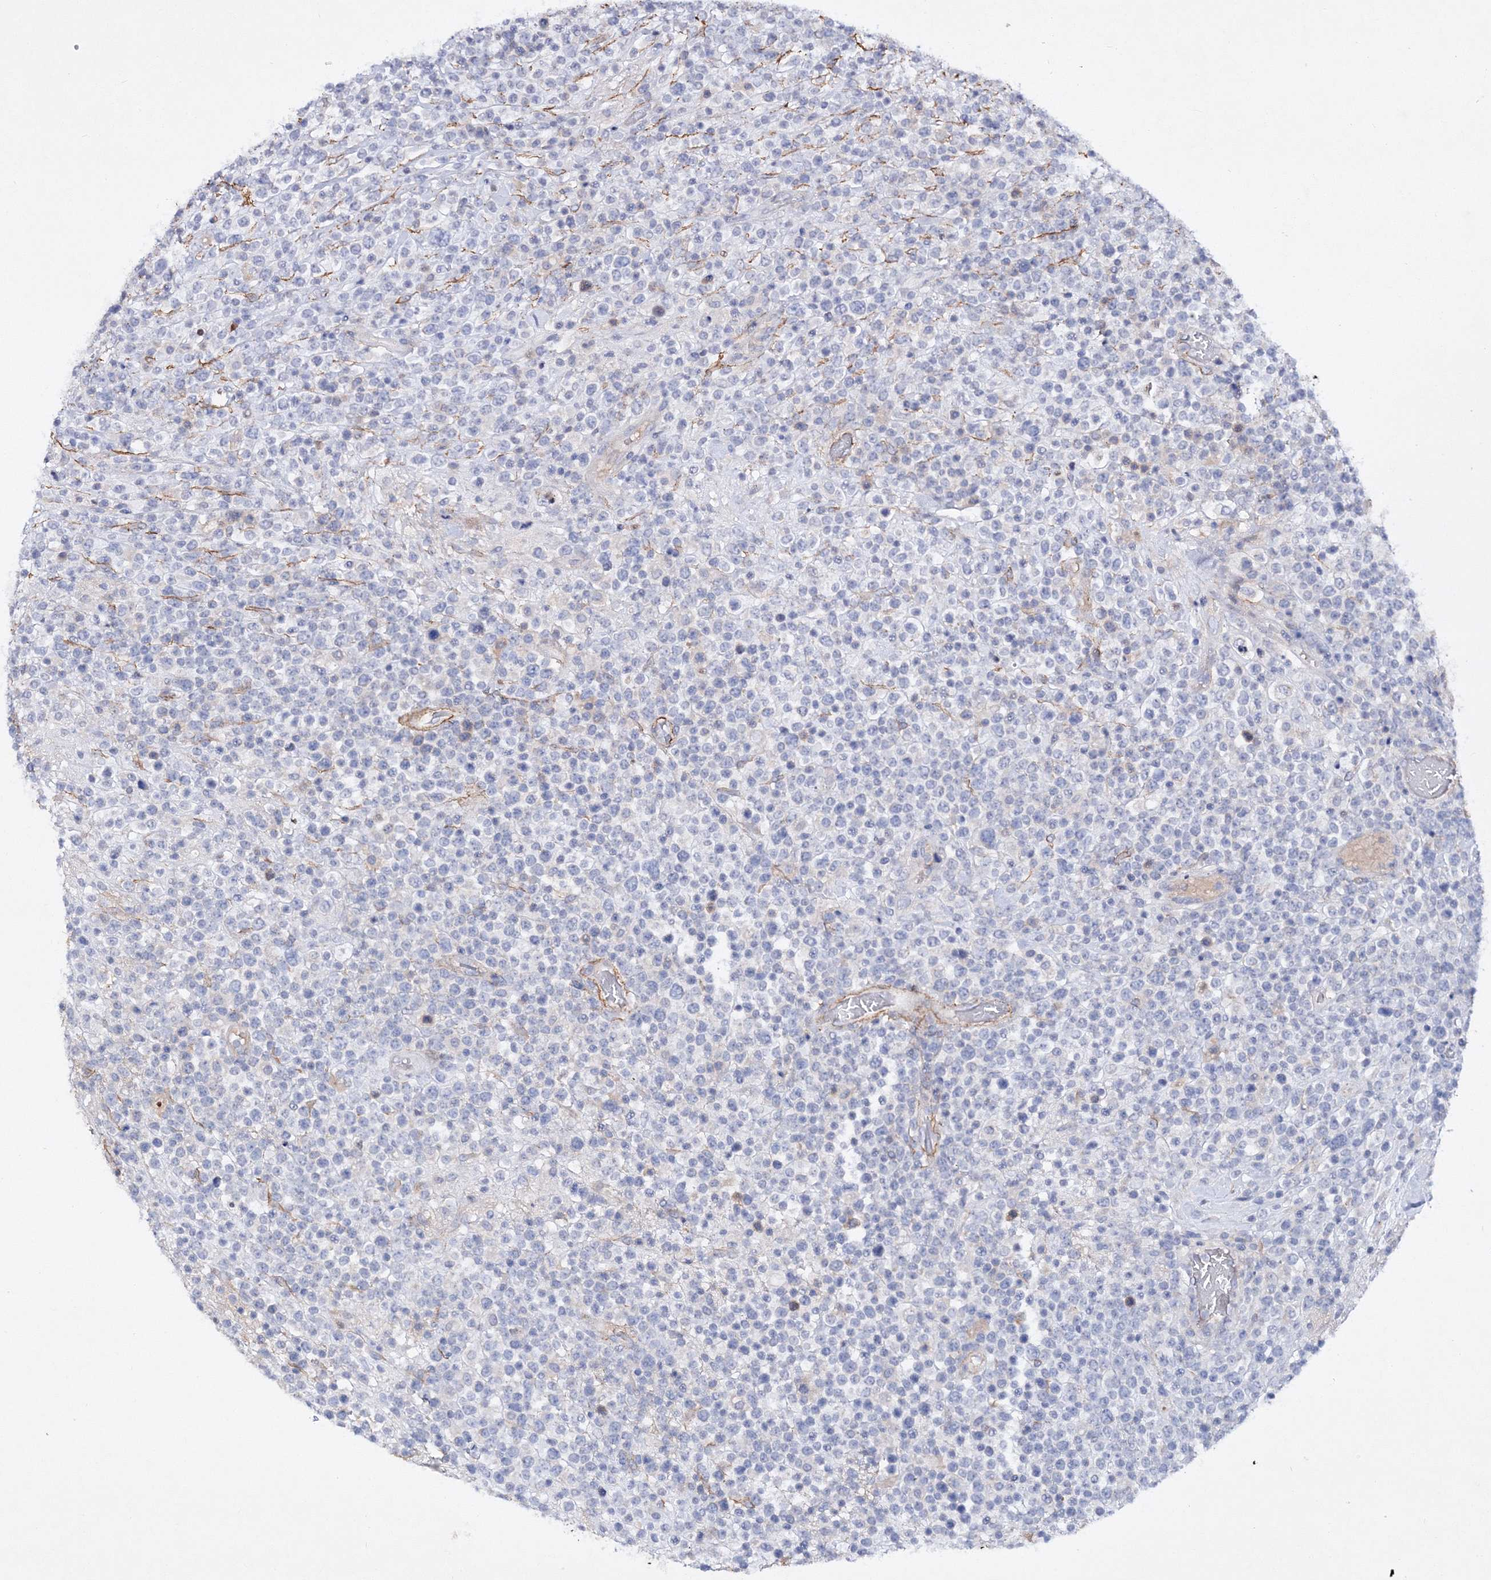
{"staining": {"intensity": "negative", "quantity": "none", "location": "none"}, "tissue": "lymphoma", "cell_type": "Tumor cells", "image_type": "cancer", "snomed": [{"axis": "morphology", "description": "Malignant lymphoma, non-Hodgkin's type, High grade"}, {"axis": "topography", "description": "Colon"}], "caption": "Lymphoma was stained to show a protein in brown. There is no significant staining in tumor cells.", "gene": "RTN2", "patient": {"sex": "female", "age": 53}}